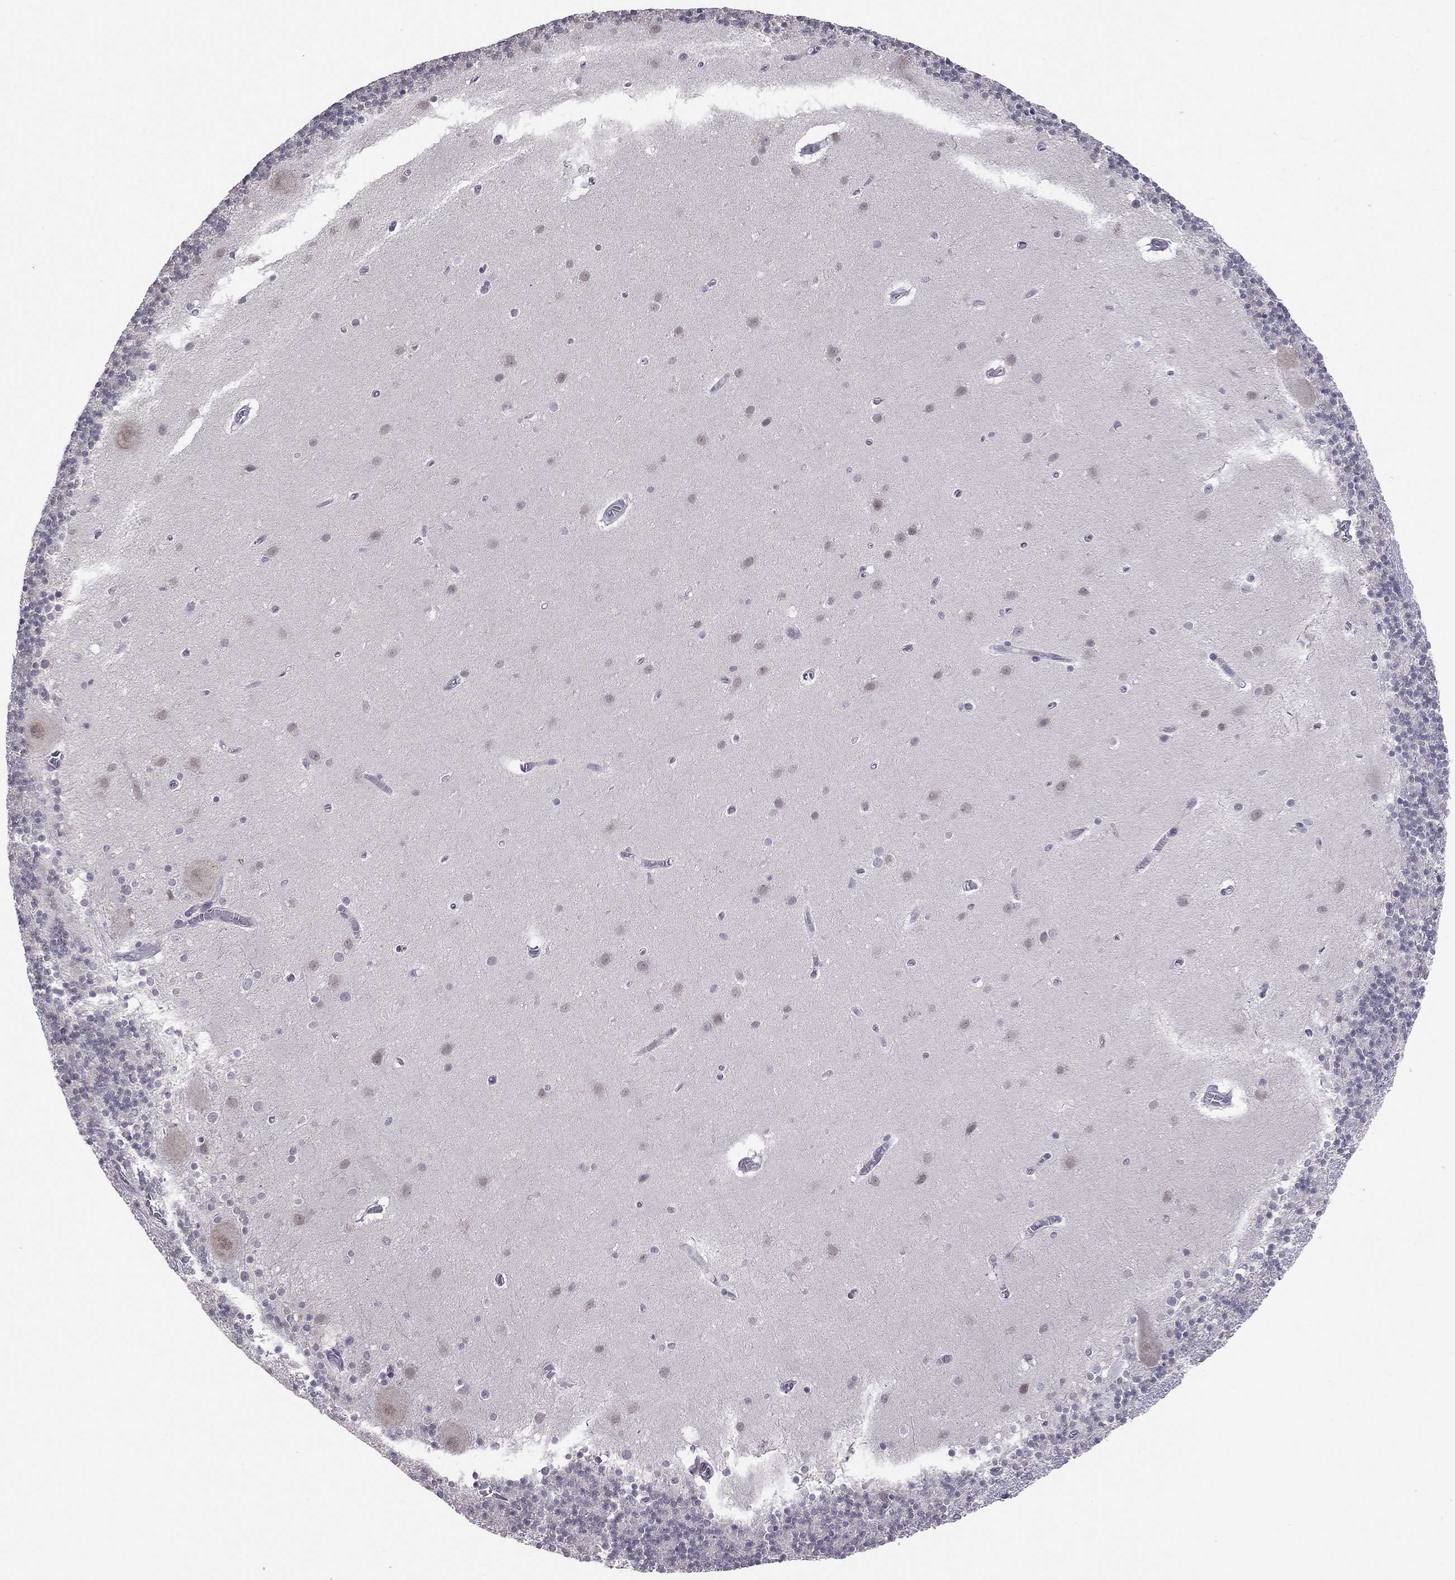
{"staining": {"intensity": "negative", "quantity": "none", "location": "none"}, "tissue": "cerebellum", "cell_type": "Cells in granular layer", "image_type": "normal", "snomed": [{"axis": "morphology", "description": "Normal tissue, NOS"}, {"axis": "topography", "description": "Cerebellum"}], "caption": "The micrograph shows no significant positivity in cells in granular layer of cerebellum. (DAB IHC, high magnification).", "gene": "HSF2BP", "patient": {"sex": "male", "age": 70}}